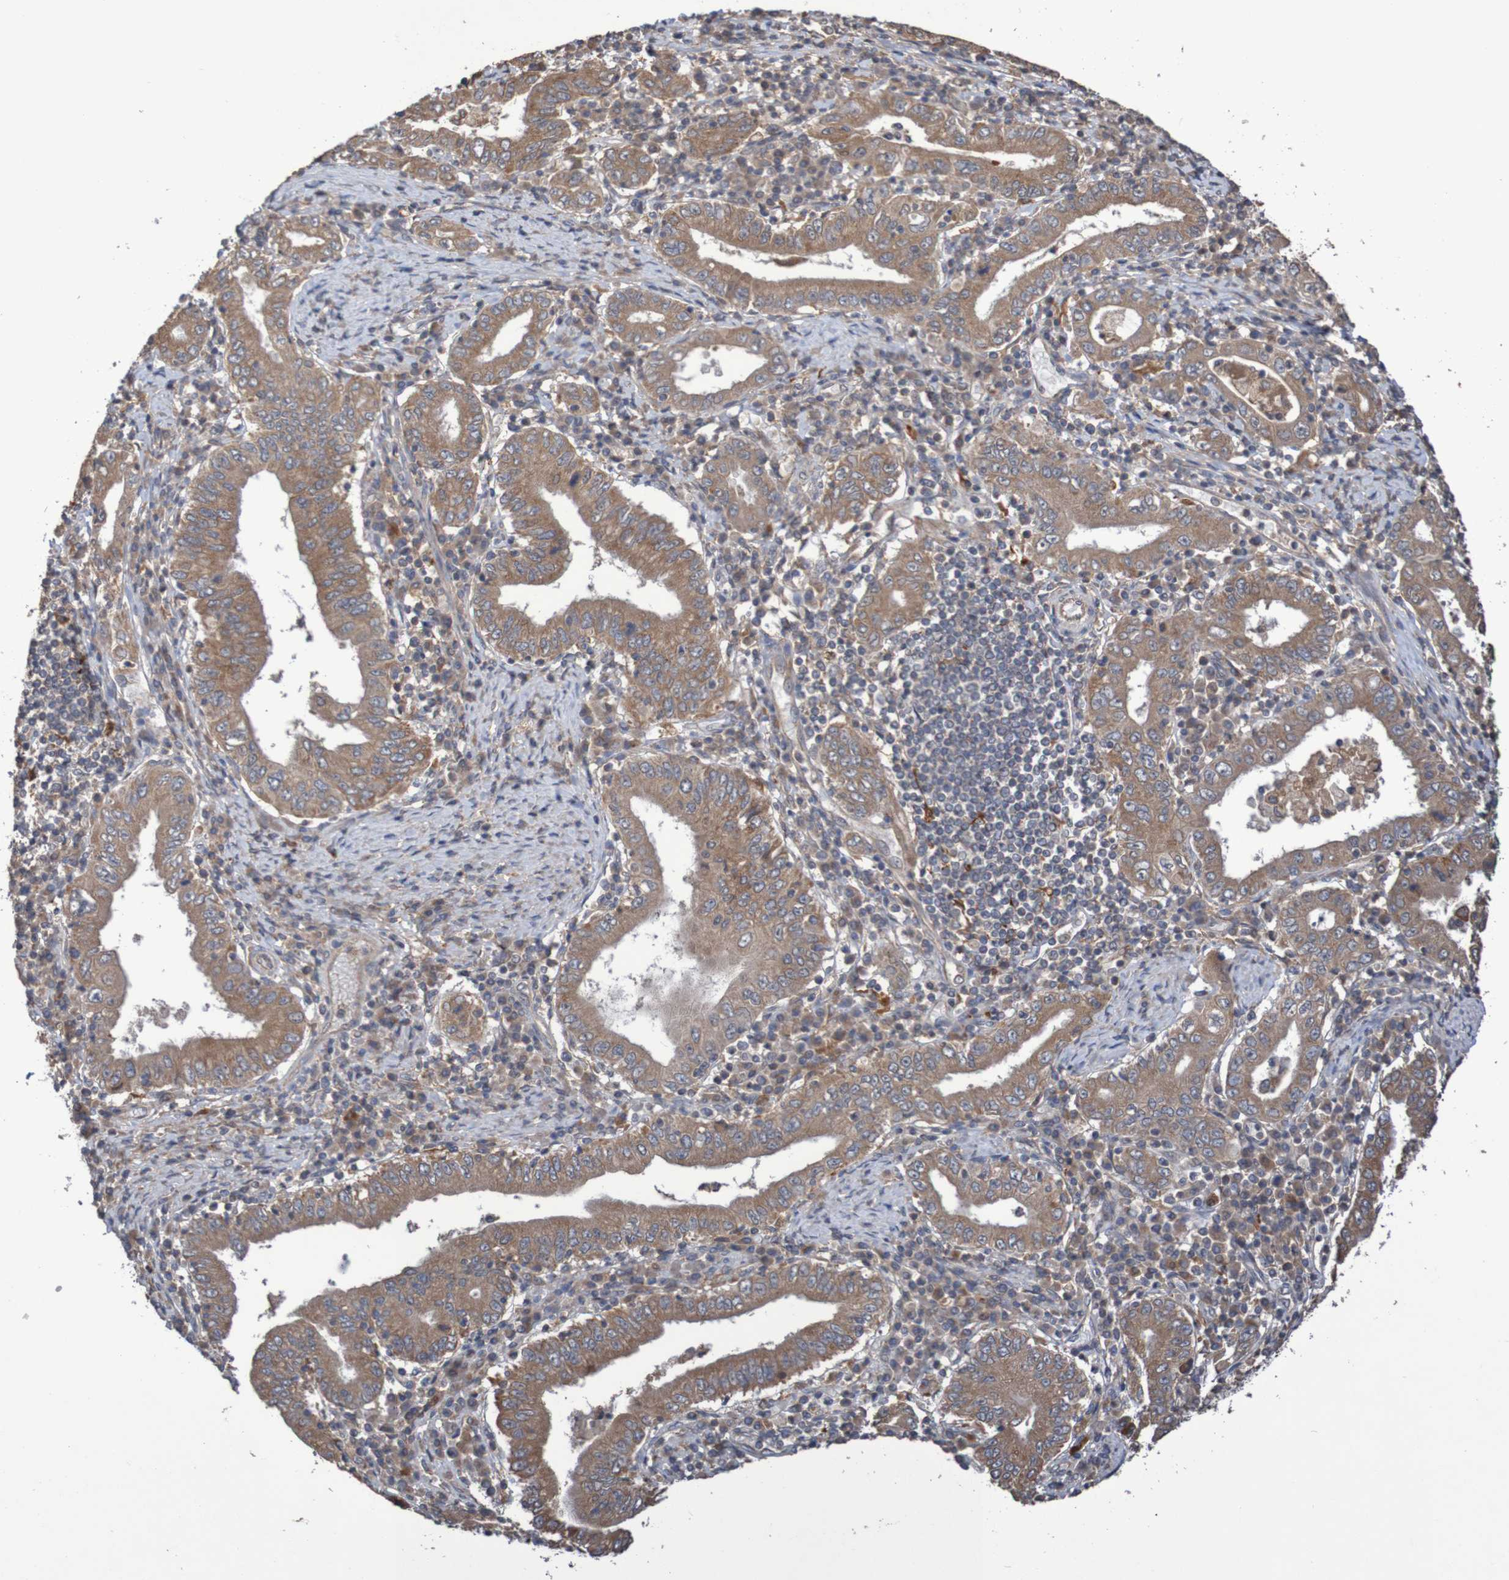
{"staining": {"intensity": "moderate", "quantity": ">75%", "location": "cytoplasmic/membranous"}, "tissue": "stomach cancer", "cell_type": "Tumor cells", "image_type": "cancer", "snomed": [{"axis": "morphology", "description": "Normal tissue, NOS"}, {"axis": "morphology", "description": "Adenocarcinoma, NOS"}, {"axis": "topography", "description": "Esophagus"}, {"axis": "topography", "description": "Stomach, upper"}, {"axis": "topography", "description": "Peripheral nerve tissue"}], "caption": "This is a micrograph of immunohistochemistry (IHC) staining of stomach cancer (adenocarcinoma), which shows moderate expression in the cytoplasmic/membranous of tumor cells.", "gene": "PHYH", "patient": {"sex": "male", "age": 62}}